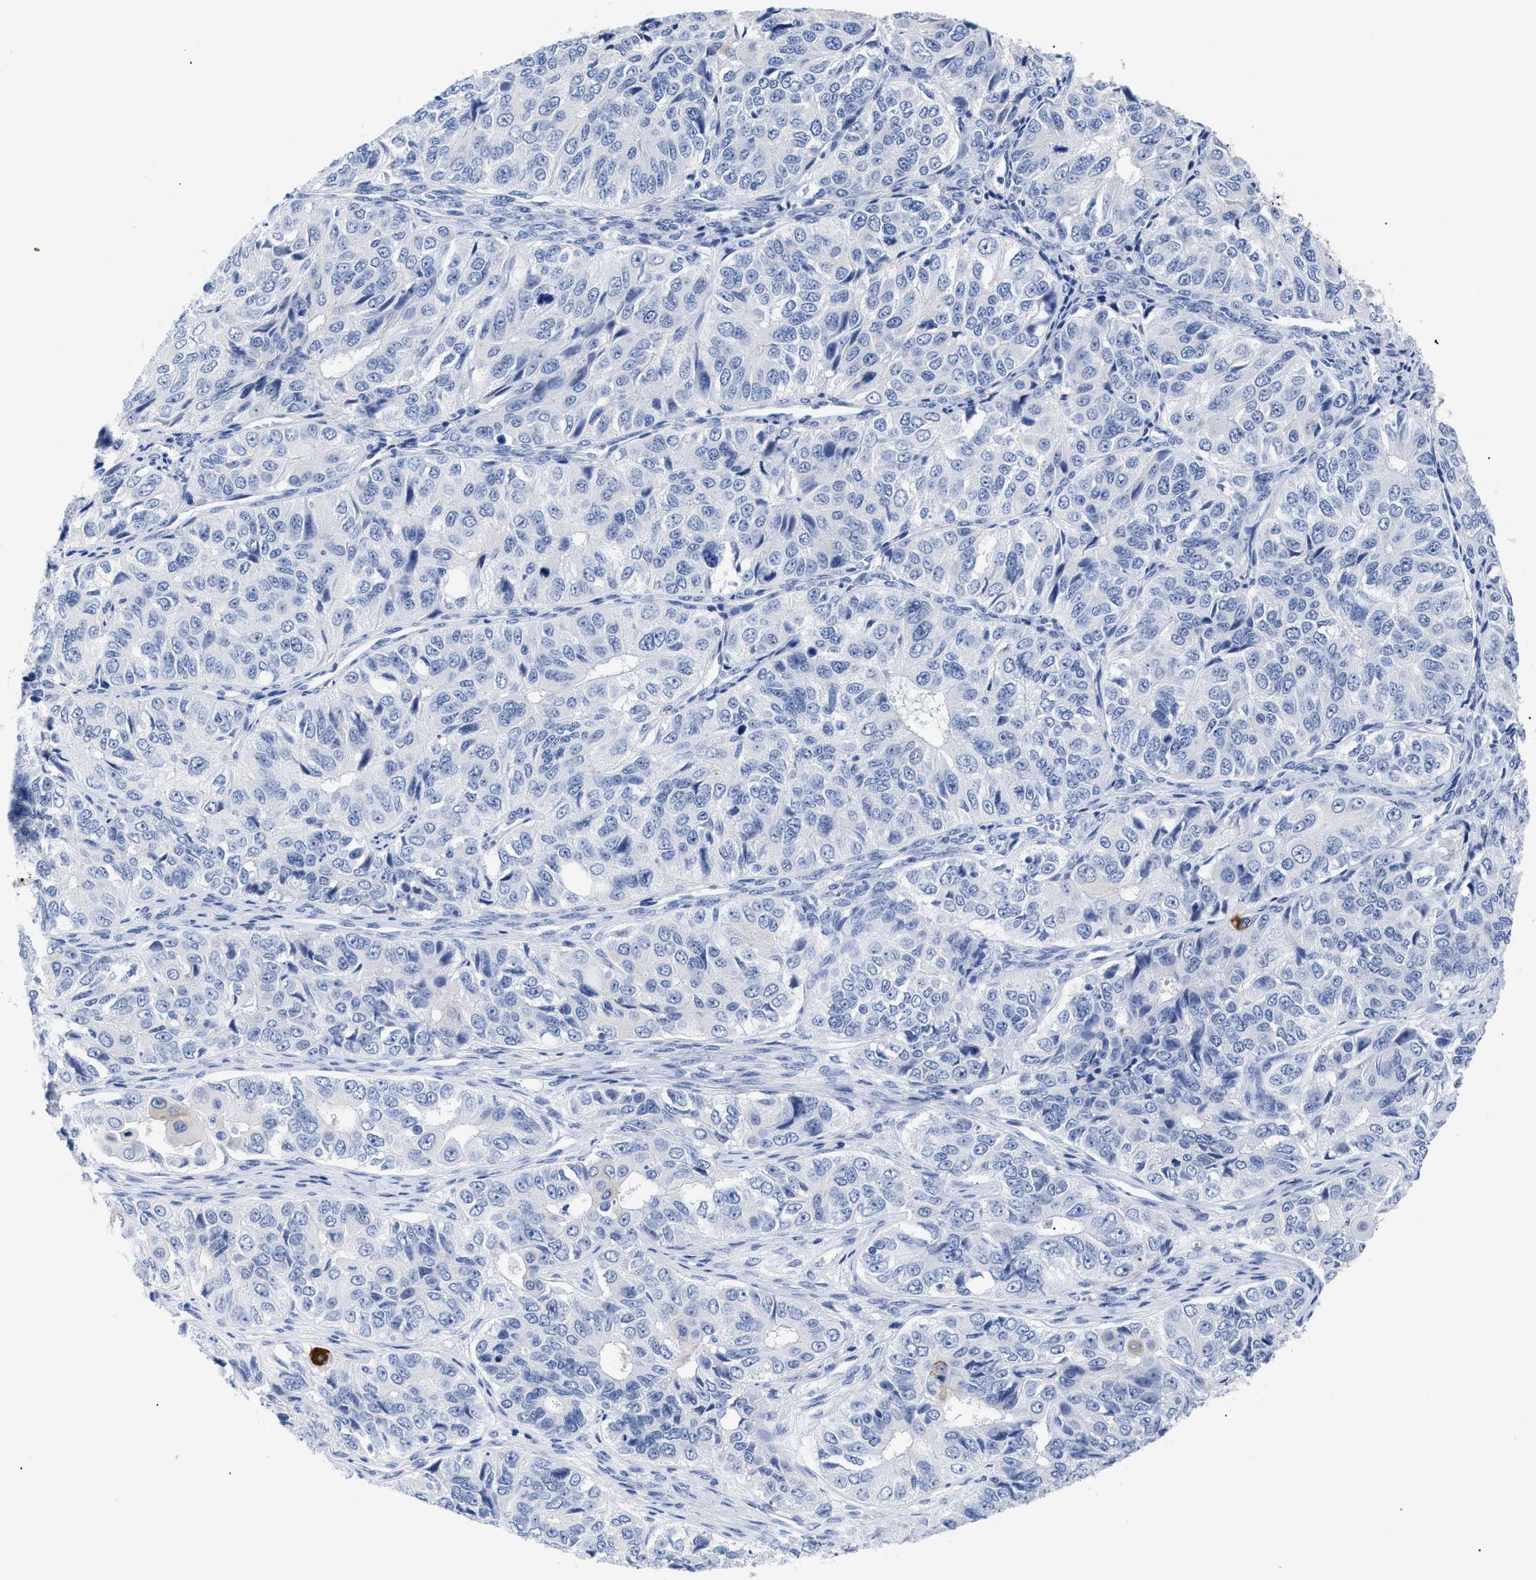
{"staining": {"intensity": "strong", "quantity": "<25%", "location": "cytoplasmic/membranous"}, "tissue": "ovarian cancer", "cell_type": "Tumor cells", "image_type": "cancer", "snomed": [{"axis": "morphology", "description": "Carcinoma, endometroid"}, {"axis": "topography", "description": "Ovary"}], "caption": "A micrograph of human ovarian cancer (endometroid carcinoma) stained for a protein shows strong cytoplasmic/membranous brown staining in tumor cells.", "gene": "DUSP26", "patient": {"sex": "female", "age": 51}}